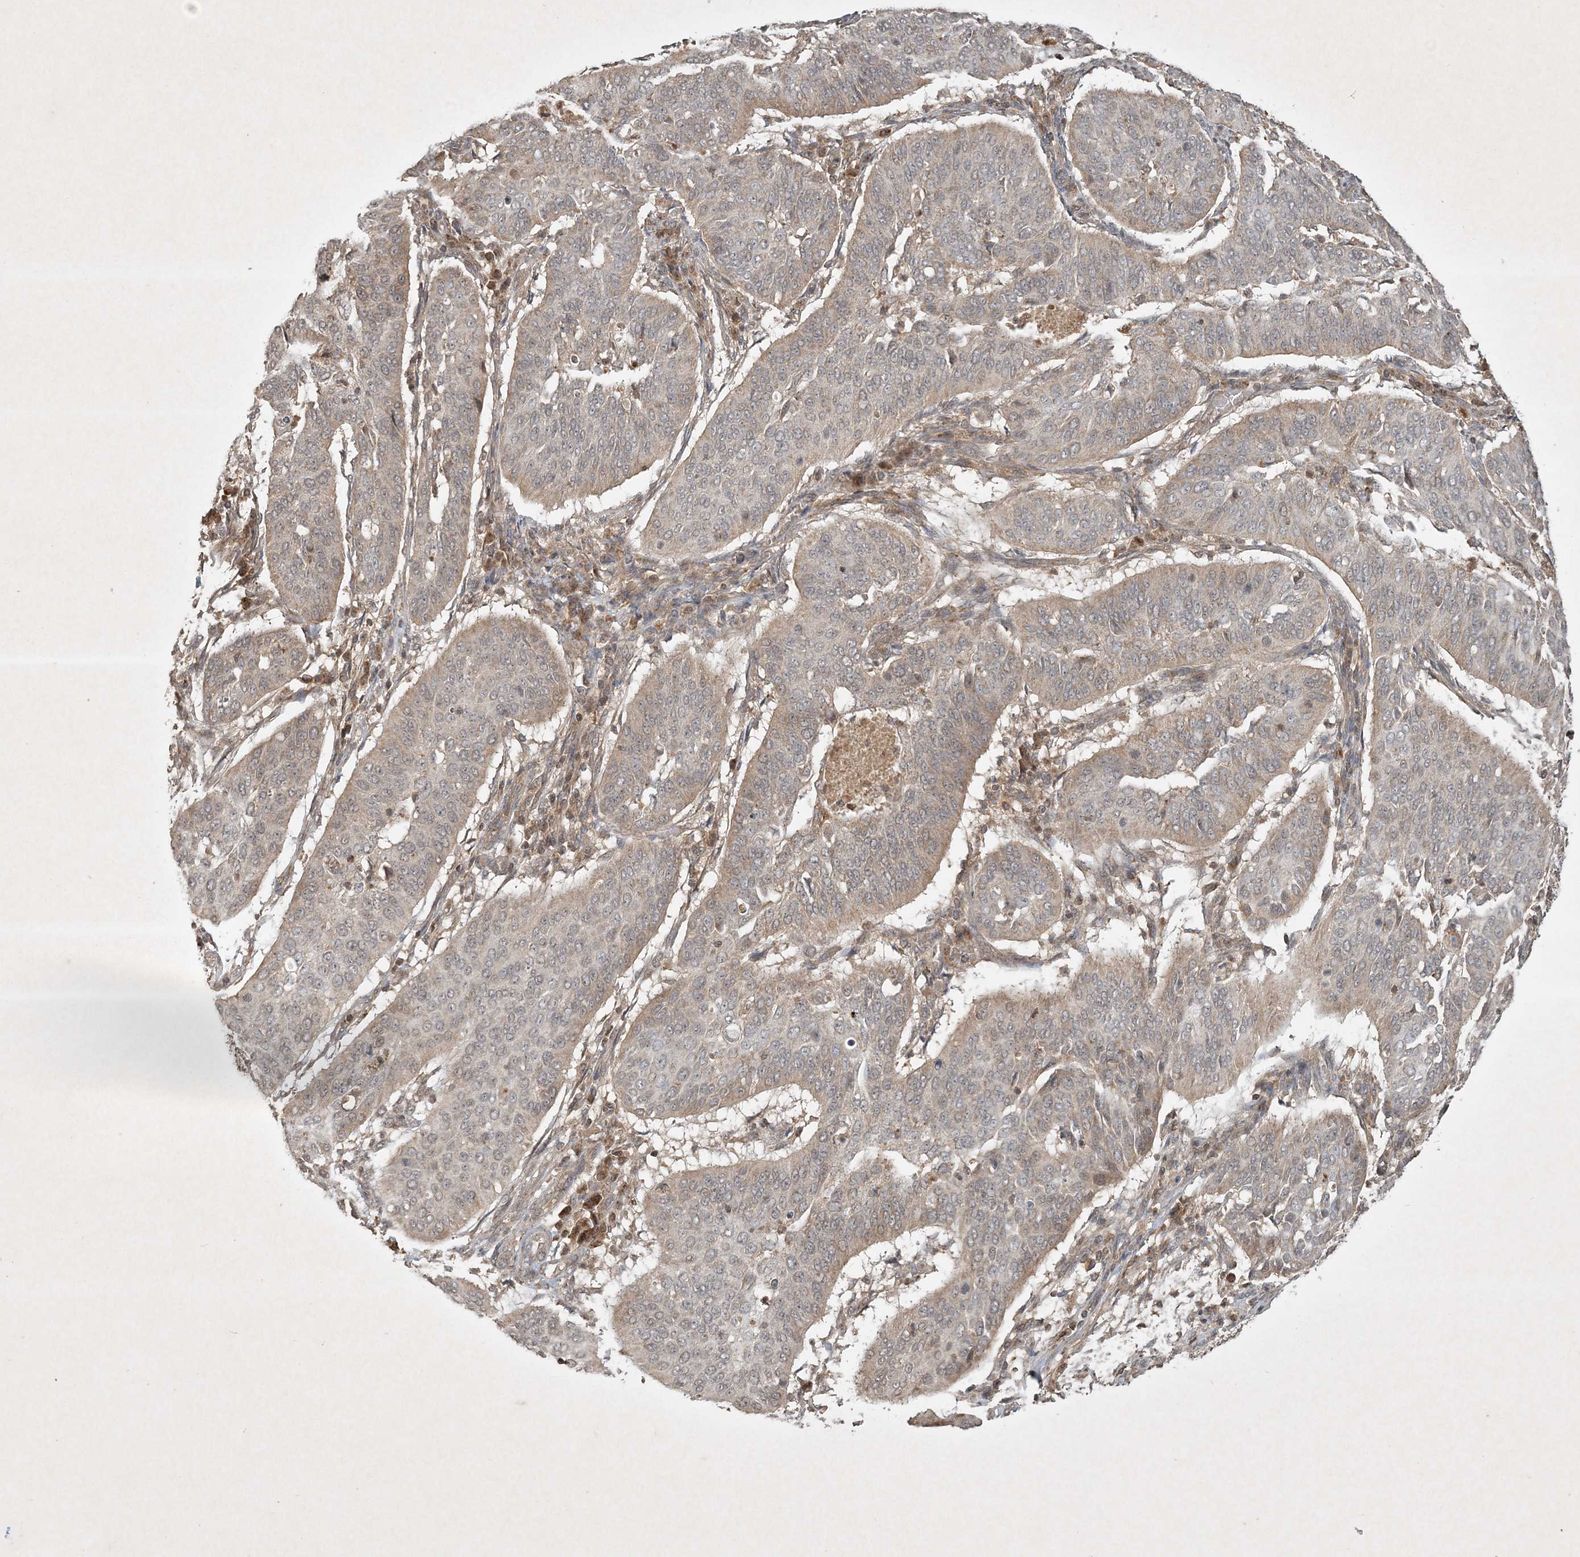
{"staining": {"intensity": "weak", "quantity": "<25%", "location": "cytoplasmic/membranous"}, "tissue": "cervical cancer", "cell_type": "Tumor cells", "image_type": "cancer", "snomed": [{"axis": "morphology", "description": "Normal tissue, NOS"}, {"axis": "morphology", "description": "Squamous cell carcinoma, NOS"}, {"axis": "topography", "description": "Cervix"}], "caption": "High magnification brightfield microscopy of squamous cell carcinoma (cervical) stained with DAB (brown) and counterstained with hematoxylin (blue): tumor cells show no significant staining. (Stains: DAB (3,3'-diaminobenzidine) IHC with hematoxylin counter stain, Microscopy: brightfield microscopy at high magnification).", "gene": "PLTP", "patient": {"sex": "female", "age": 39}}